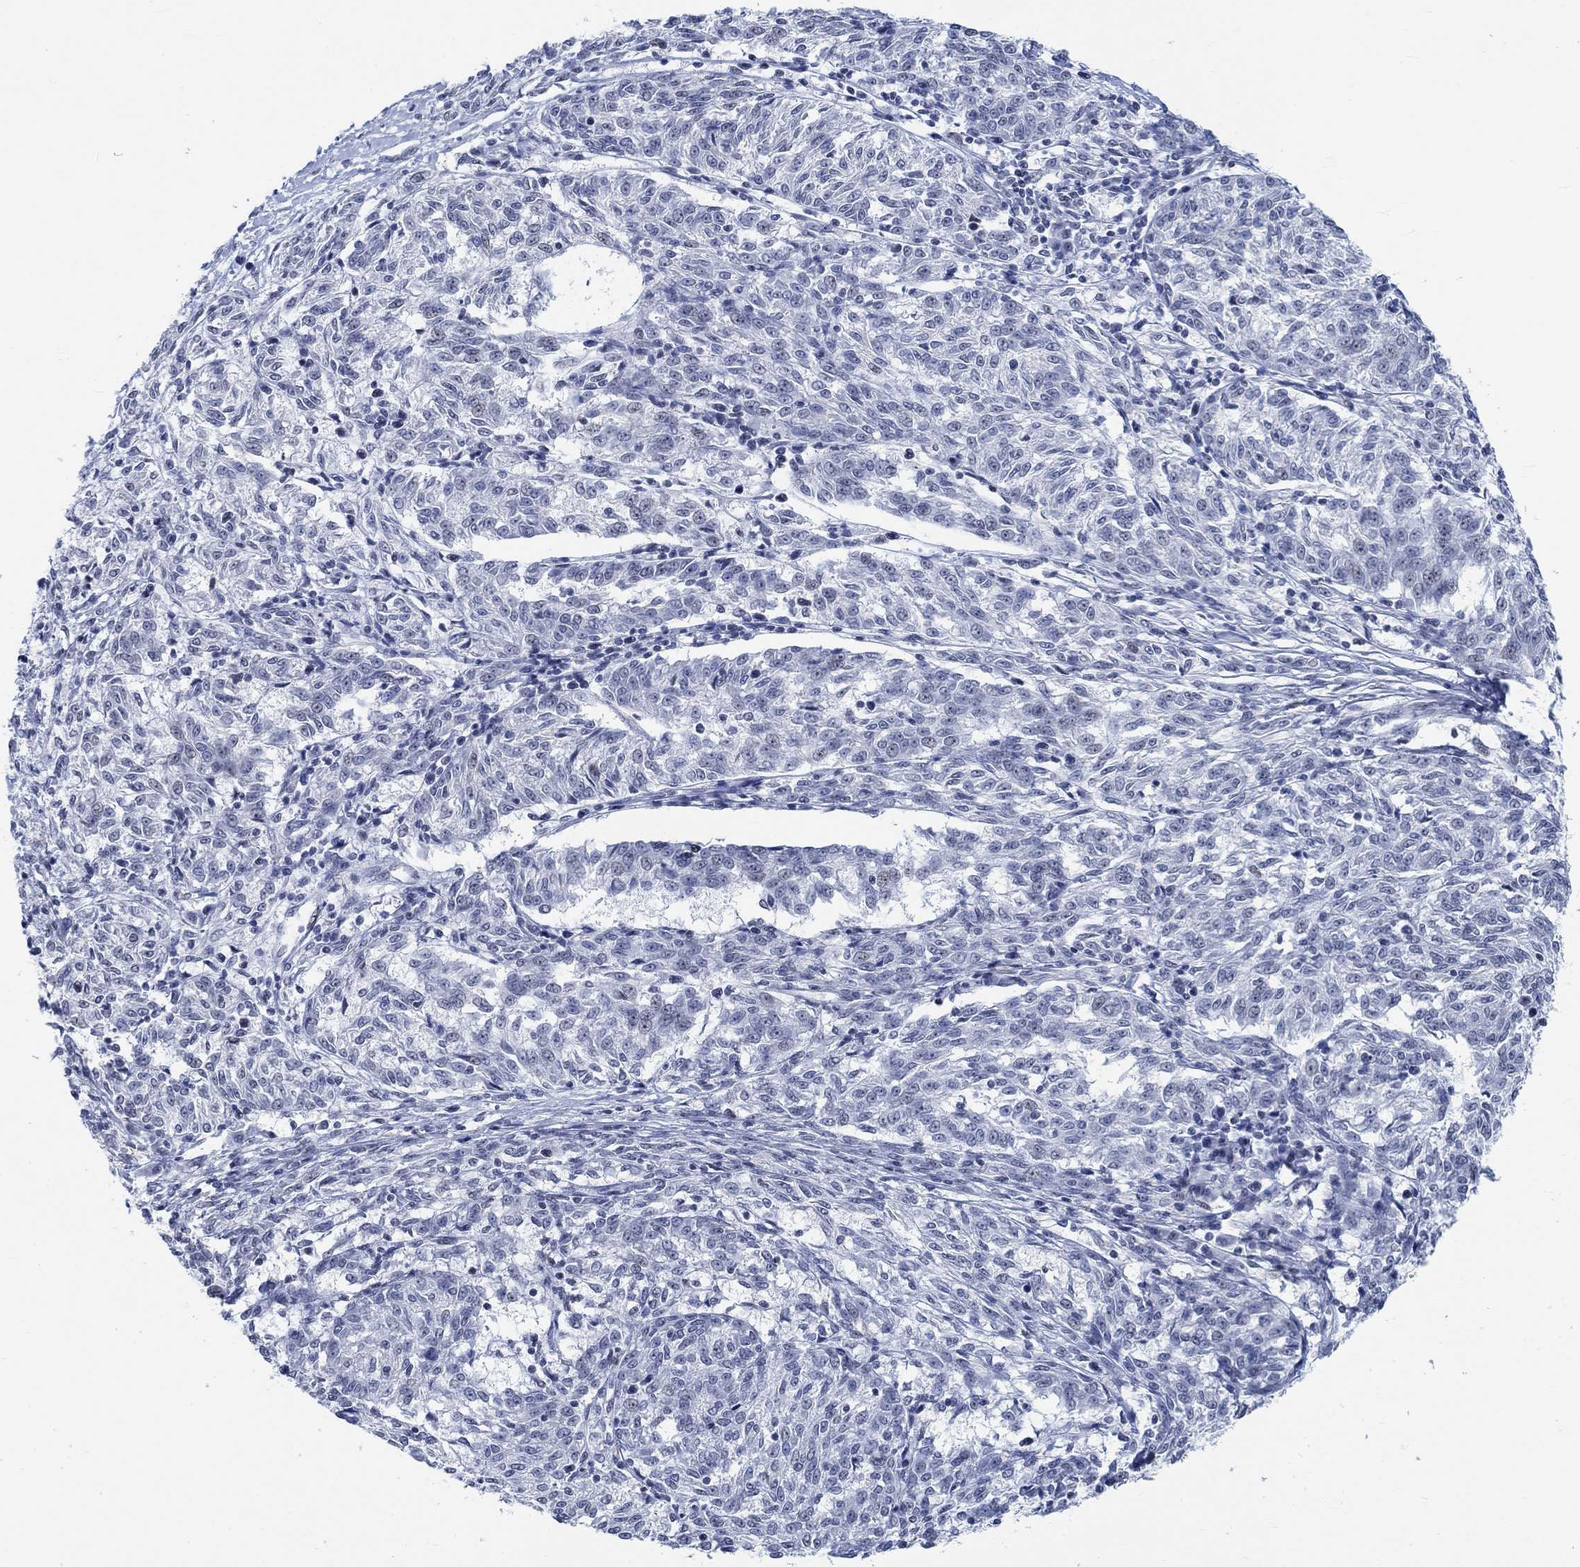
{"staining": {"intensity": "negative", "quantity": "none", "location": "none"}, "tissue": "melanoma", "cell_type": "Tumor cells", "image_type": "cancer", "snomed": [{"axis": "morphology", "description": "Malignant melanoma, NOS"}, {"axis": "topography", "description": "Skin"}], "caption": "DAB (3,3'-diaminobenzidine) immunohistochemical staining of human melanoma displays no significant positivity in tumor cells.", "gene": "KCNH8", "patient": {"sex": "female", "age": 72}}